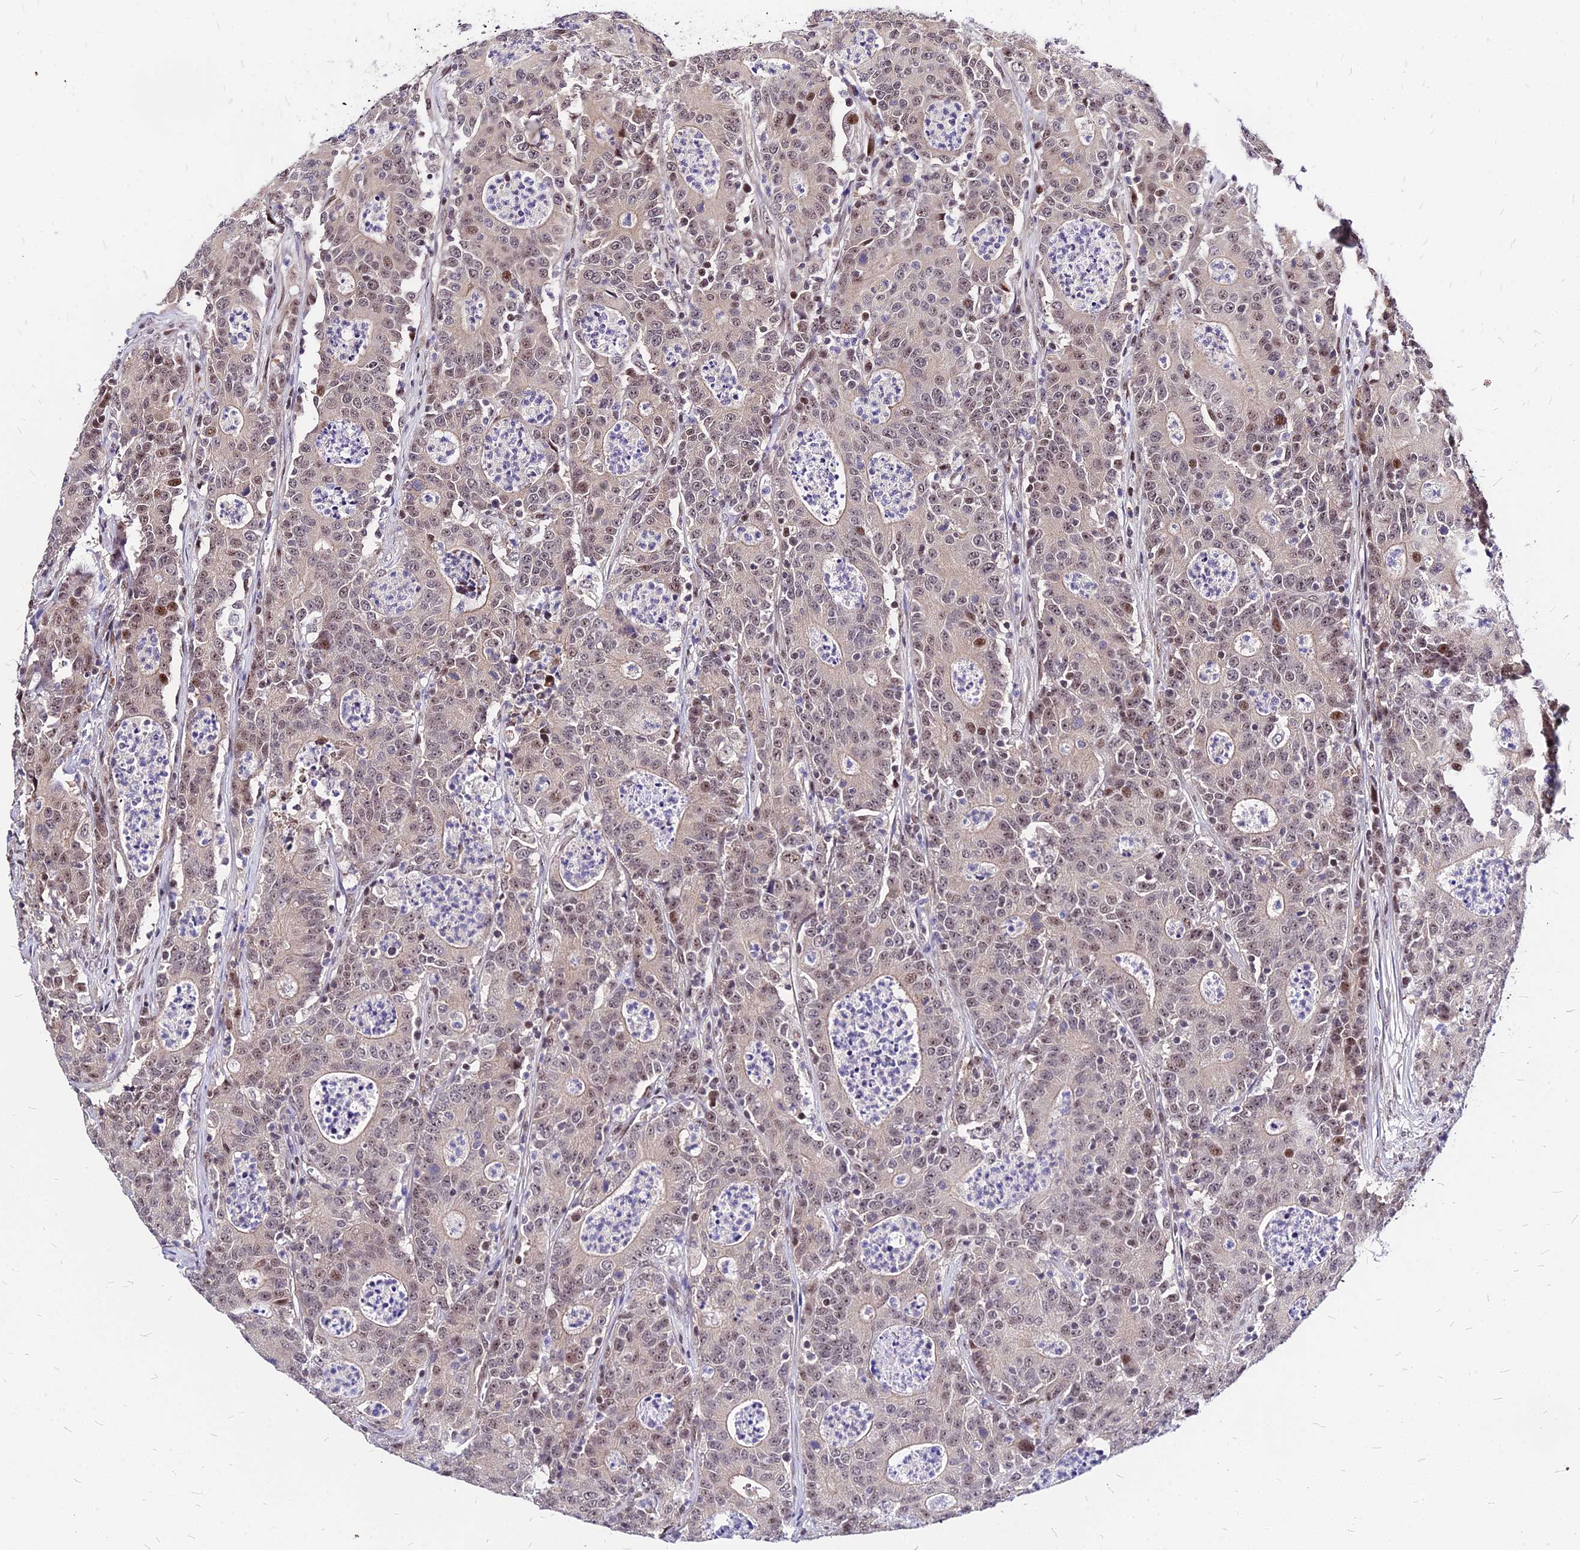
{"staining": {"intensity": "moderate", "quantity": "<25%", "location": "nuclear"}, "tissue": "colorectal cancer", "cell_type": "Tumor cells", "image_type": "cancer", "snomed": [{"axis": "morphology", "description": "Adenocarcinoma, NOS"}, {"axis": "topography", "description": "Colon"}], "caption": "Immunohistochemistry of colorectal cancer (adenocarcinoma) shows low levels of moderate nuclear staining in about <25% of tumor cells.", "gene": "DDX55", "patient": {"sex": "male", "age": 83}}